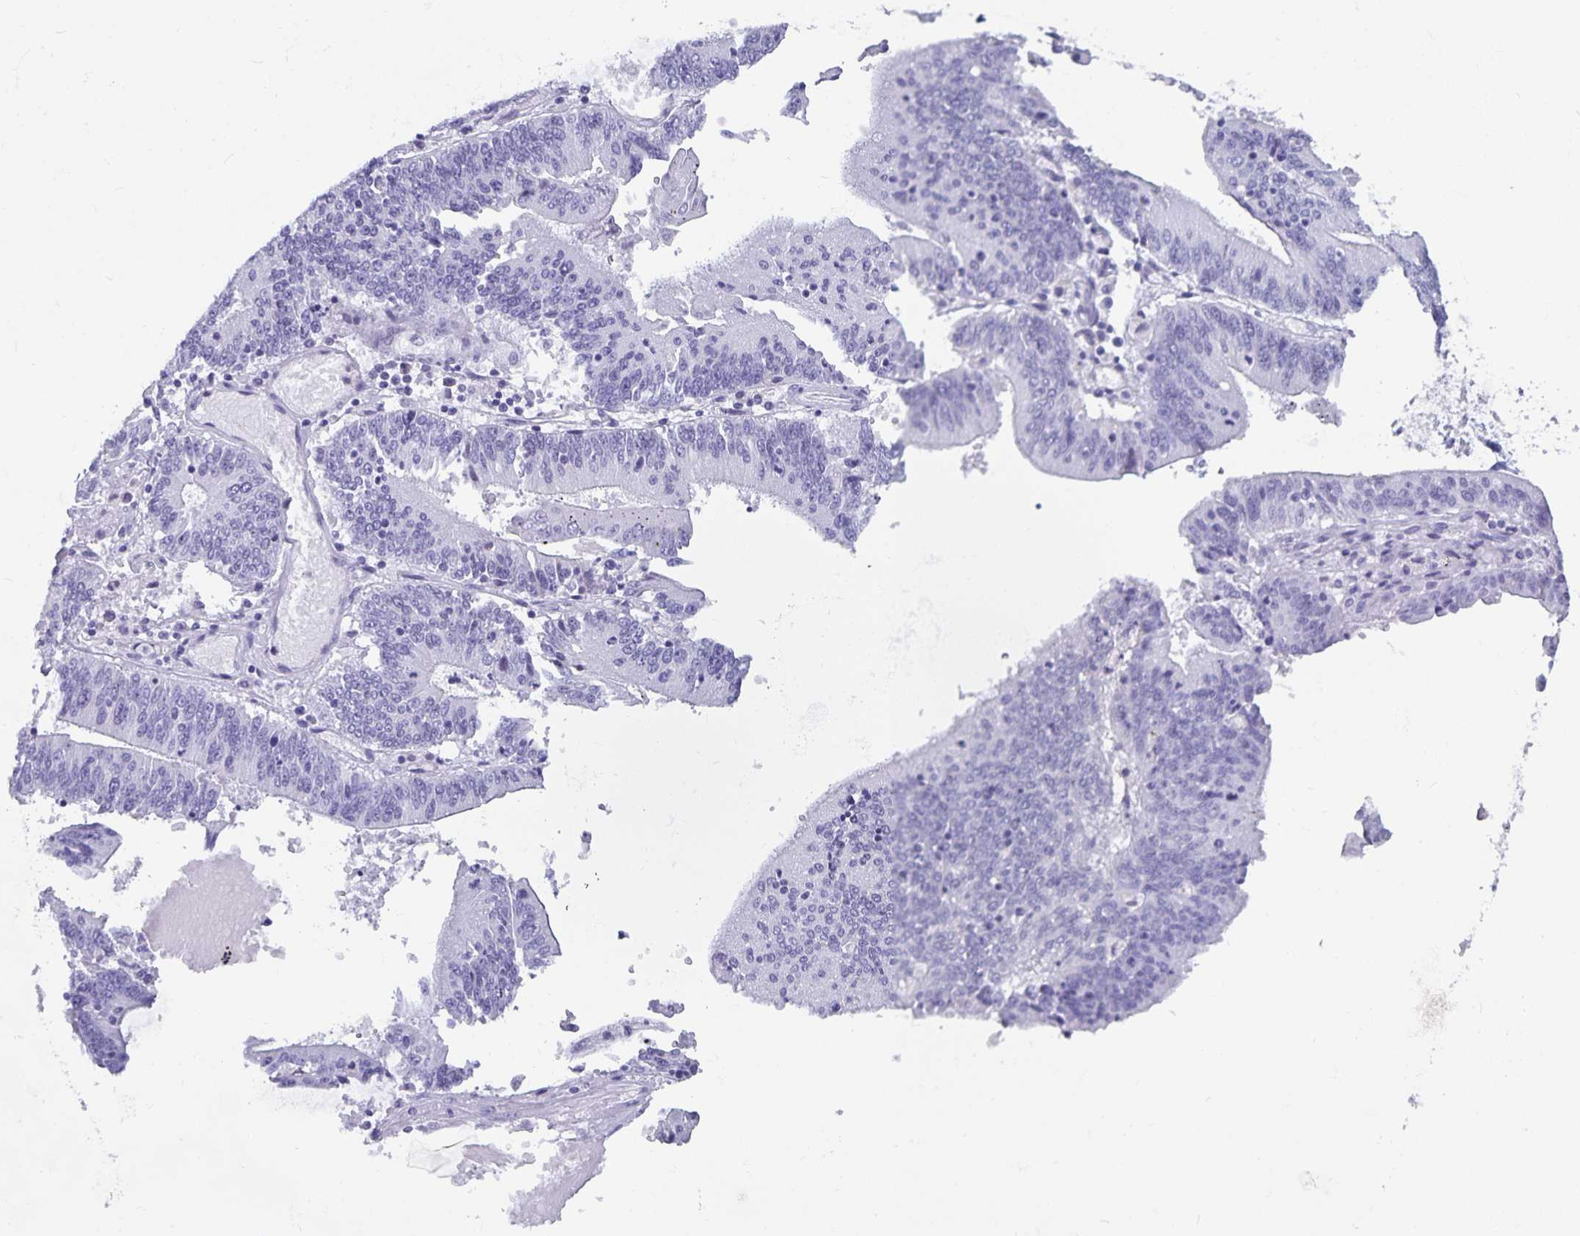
{"staining": {"intensity": "negative", "quantity": "none", "location": "none"}, "tissue": "stomach cancer", "cell_type": "Tumor cells", "image_type": "cancer", "snomed": [{"axis": "morphology", "description": "Adenocarcinoma, NOS"}, {"axis": "topography", "description": "Stomach, upper"}], "caption": "Micrograph shows no protein positivity in tumor cells of stomach adenocarcinoma tissue.", "gene": "PLAC1", "patient": {"sex": "male", "age": 68}}